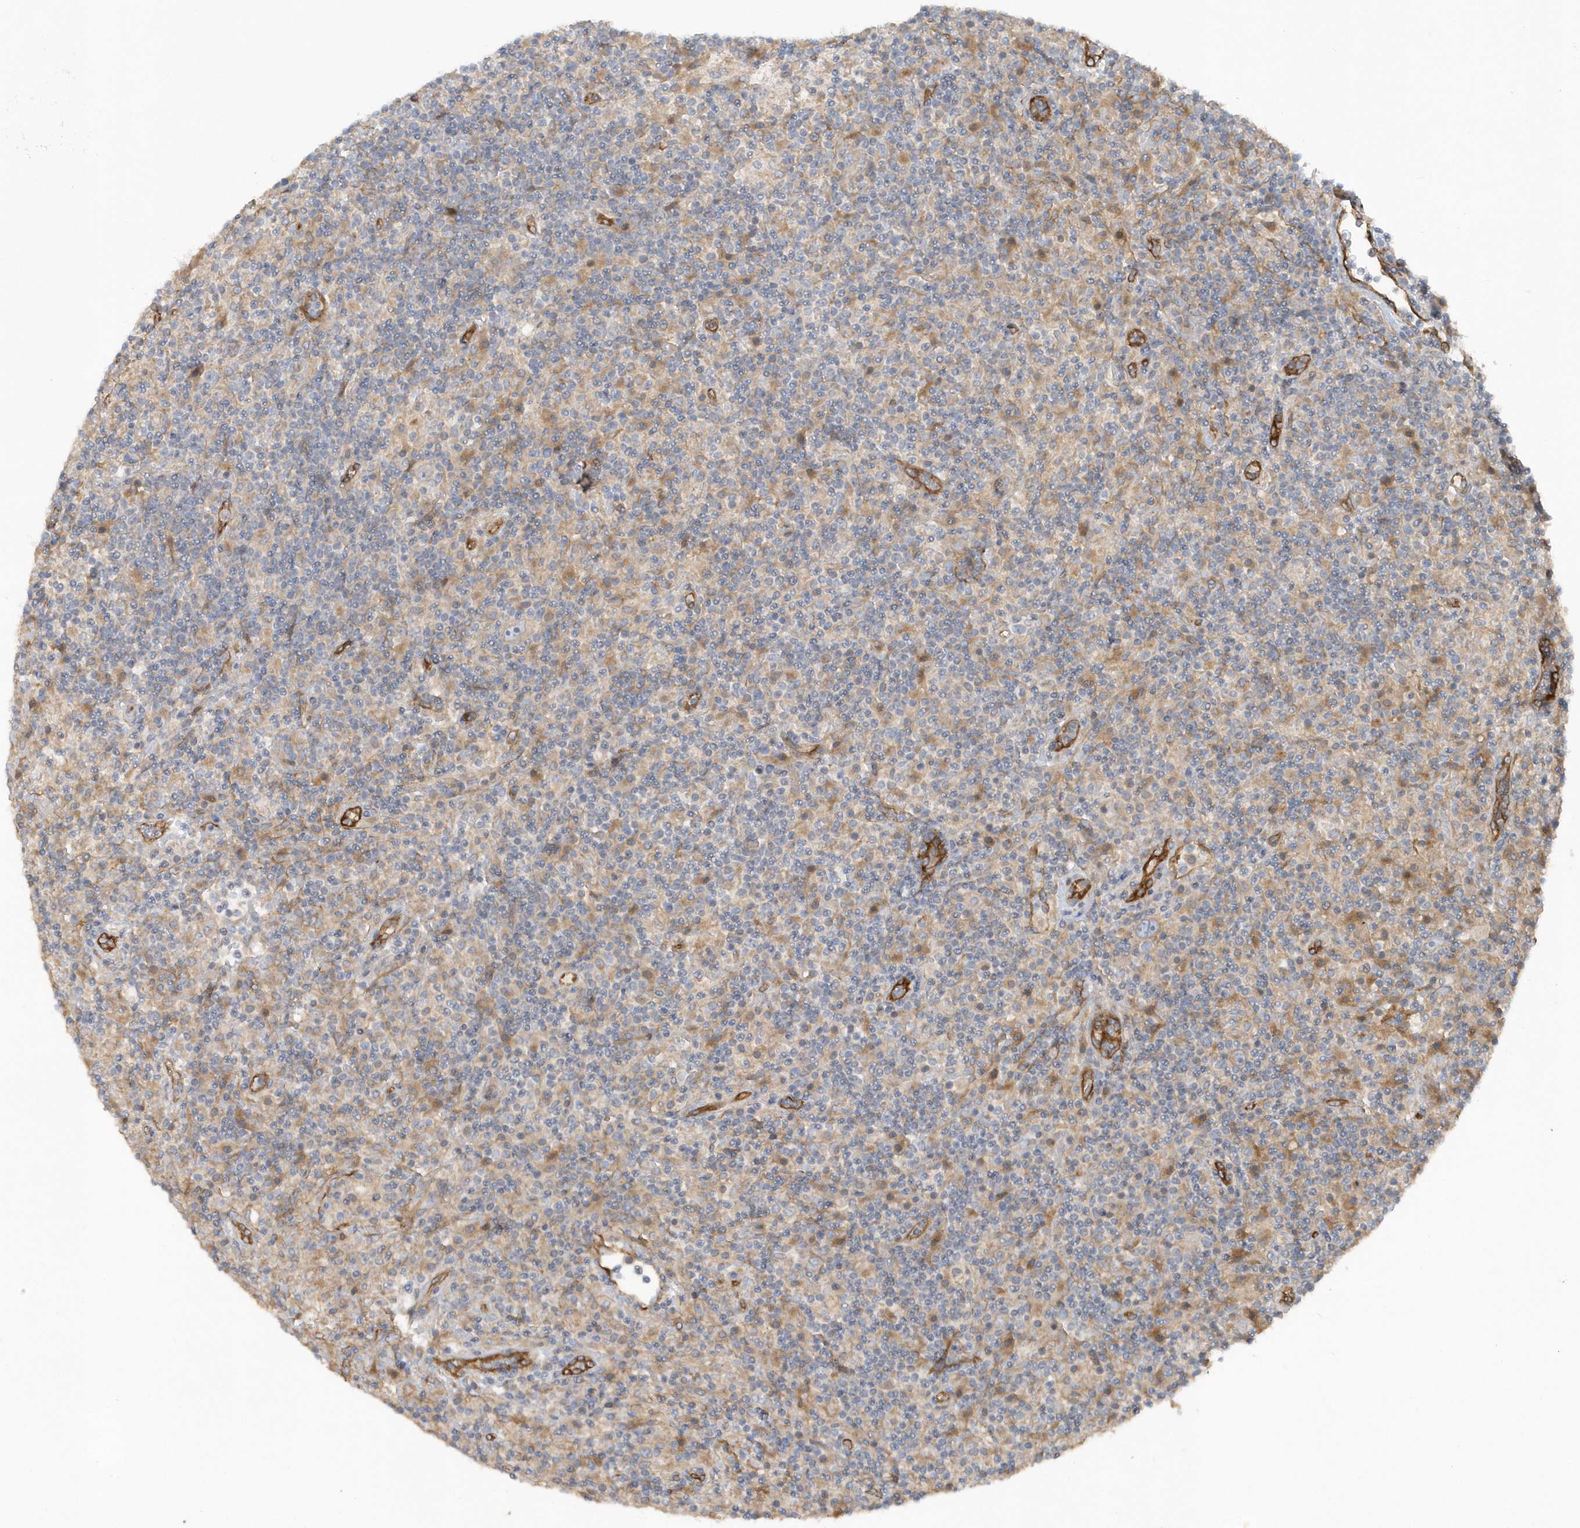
{"staining": {"intensity": "negative", "quantity": "none", "location": "none"}, "tissue": "lymphoma", "cell_type": "Tumor cells", "image_type": "cancer", "snomed": [{"axis": "morphology", "description": "Hodgkin's disease, NOS"}, {"axis": "topography", "description": "Lymph node"}], "caption": "There is no significant positivity in tumor cells of lymphoma.", "gene": "RAI14", "patient": {"sex": "male", "age": 70}}